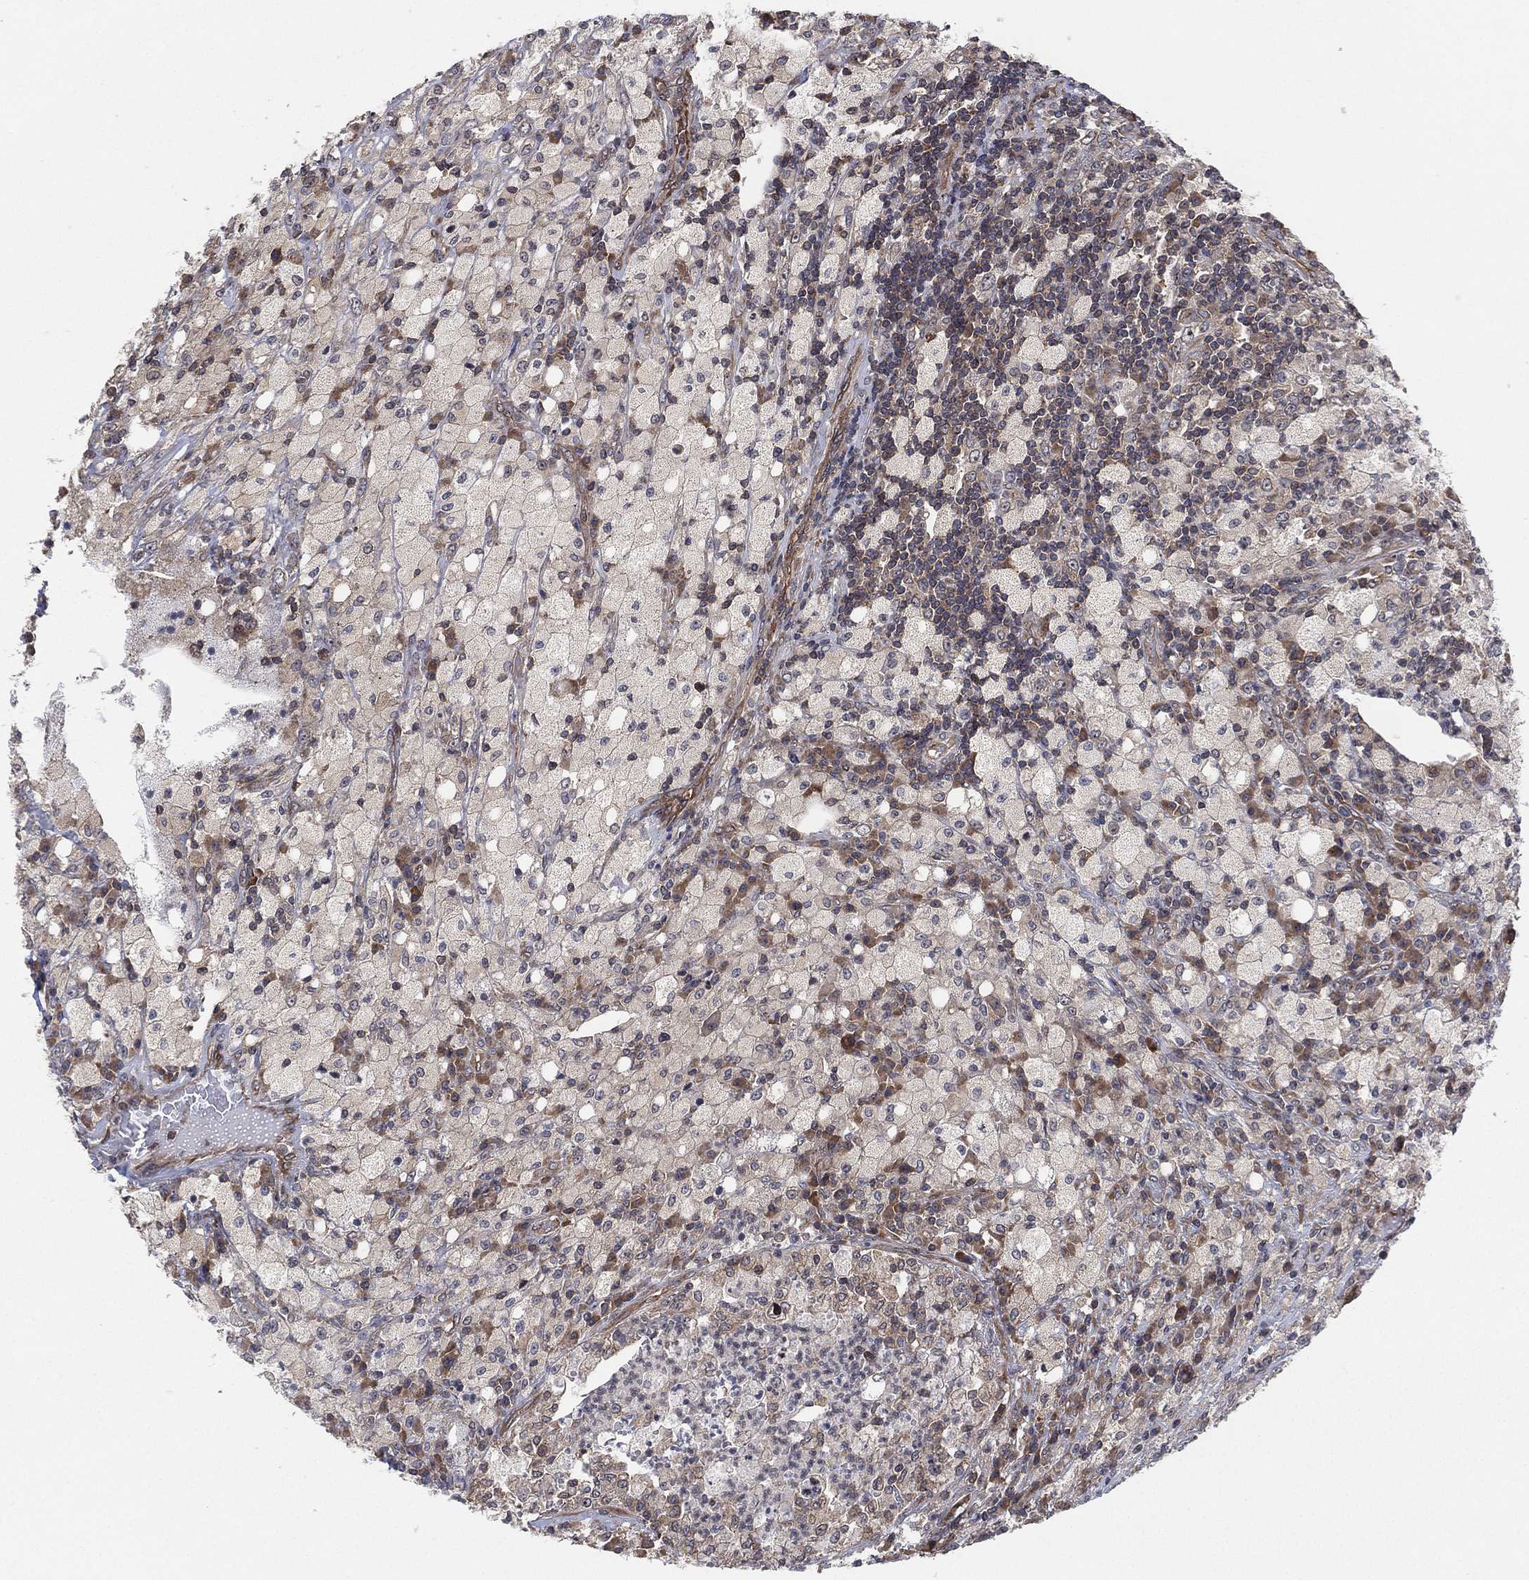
{"staining": {"intensity": "weak", "quantity": "<25%", "location": "cytoplasmic/membranous"}, "tissue": "testis cancer", "cell_type": "Tumor cells", "image_type": "cancer", "snomed": [{"axis": "morphology", "description": "Necrosis, NOS"}, {"axis": "morphology", "description": "Carcinoma, Embryonal, NOS"}, {"axis": "topography", "description": "Testis"}], "caption": "Immunohistochemistry of human testis cancer shows no positivity in tumor cells.", "gene": "TMCO1", "patient": {"sex": "male", "age": 19}}